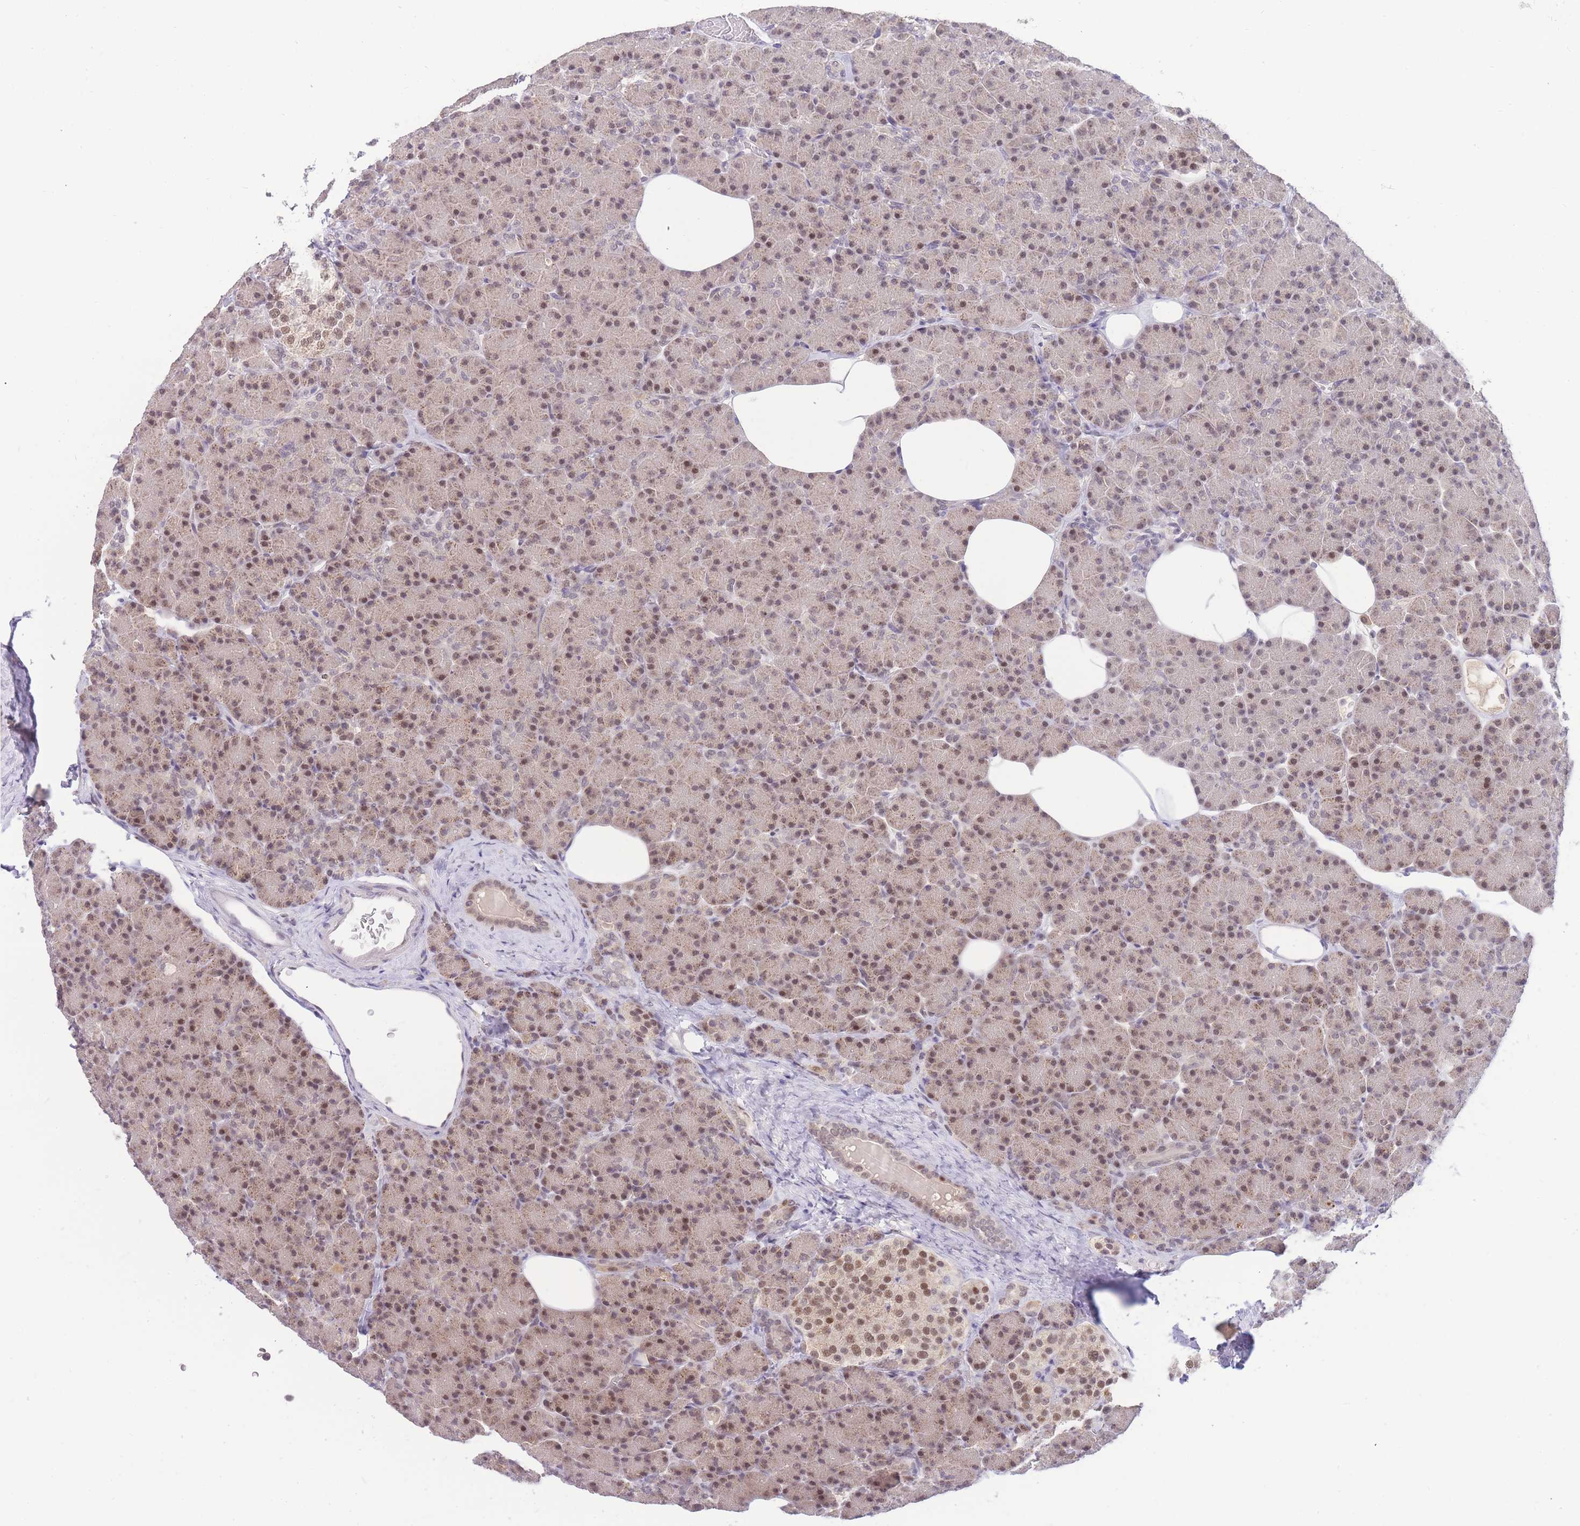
{"staining": {"intensity": "weak", "quantity": ">75%", "location": "cytoplasmic/membranous,nuclear"}, "tissue": "pancreas", "cell_type": "Exocrine glandular cells", "image_type": "normal", "snomed": [{"axis": "morphology", "description": "Normal tissue, NOS"}, {"axis": "topography", "description": "Pancreas"}], "caption": "Immunohistochemistry (IHC) (DAB) staining of benign human pancreas demonstrates weak cytoplasmic/membranous,nuclear protein positivity in about >75% of exocrine glandular cells.", "gene": "PUS10", "patient": {"sex": "female", "age": 43}}